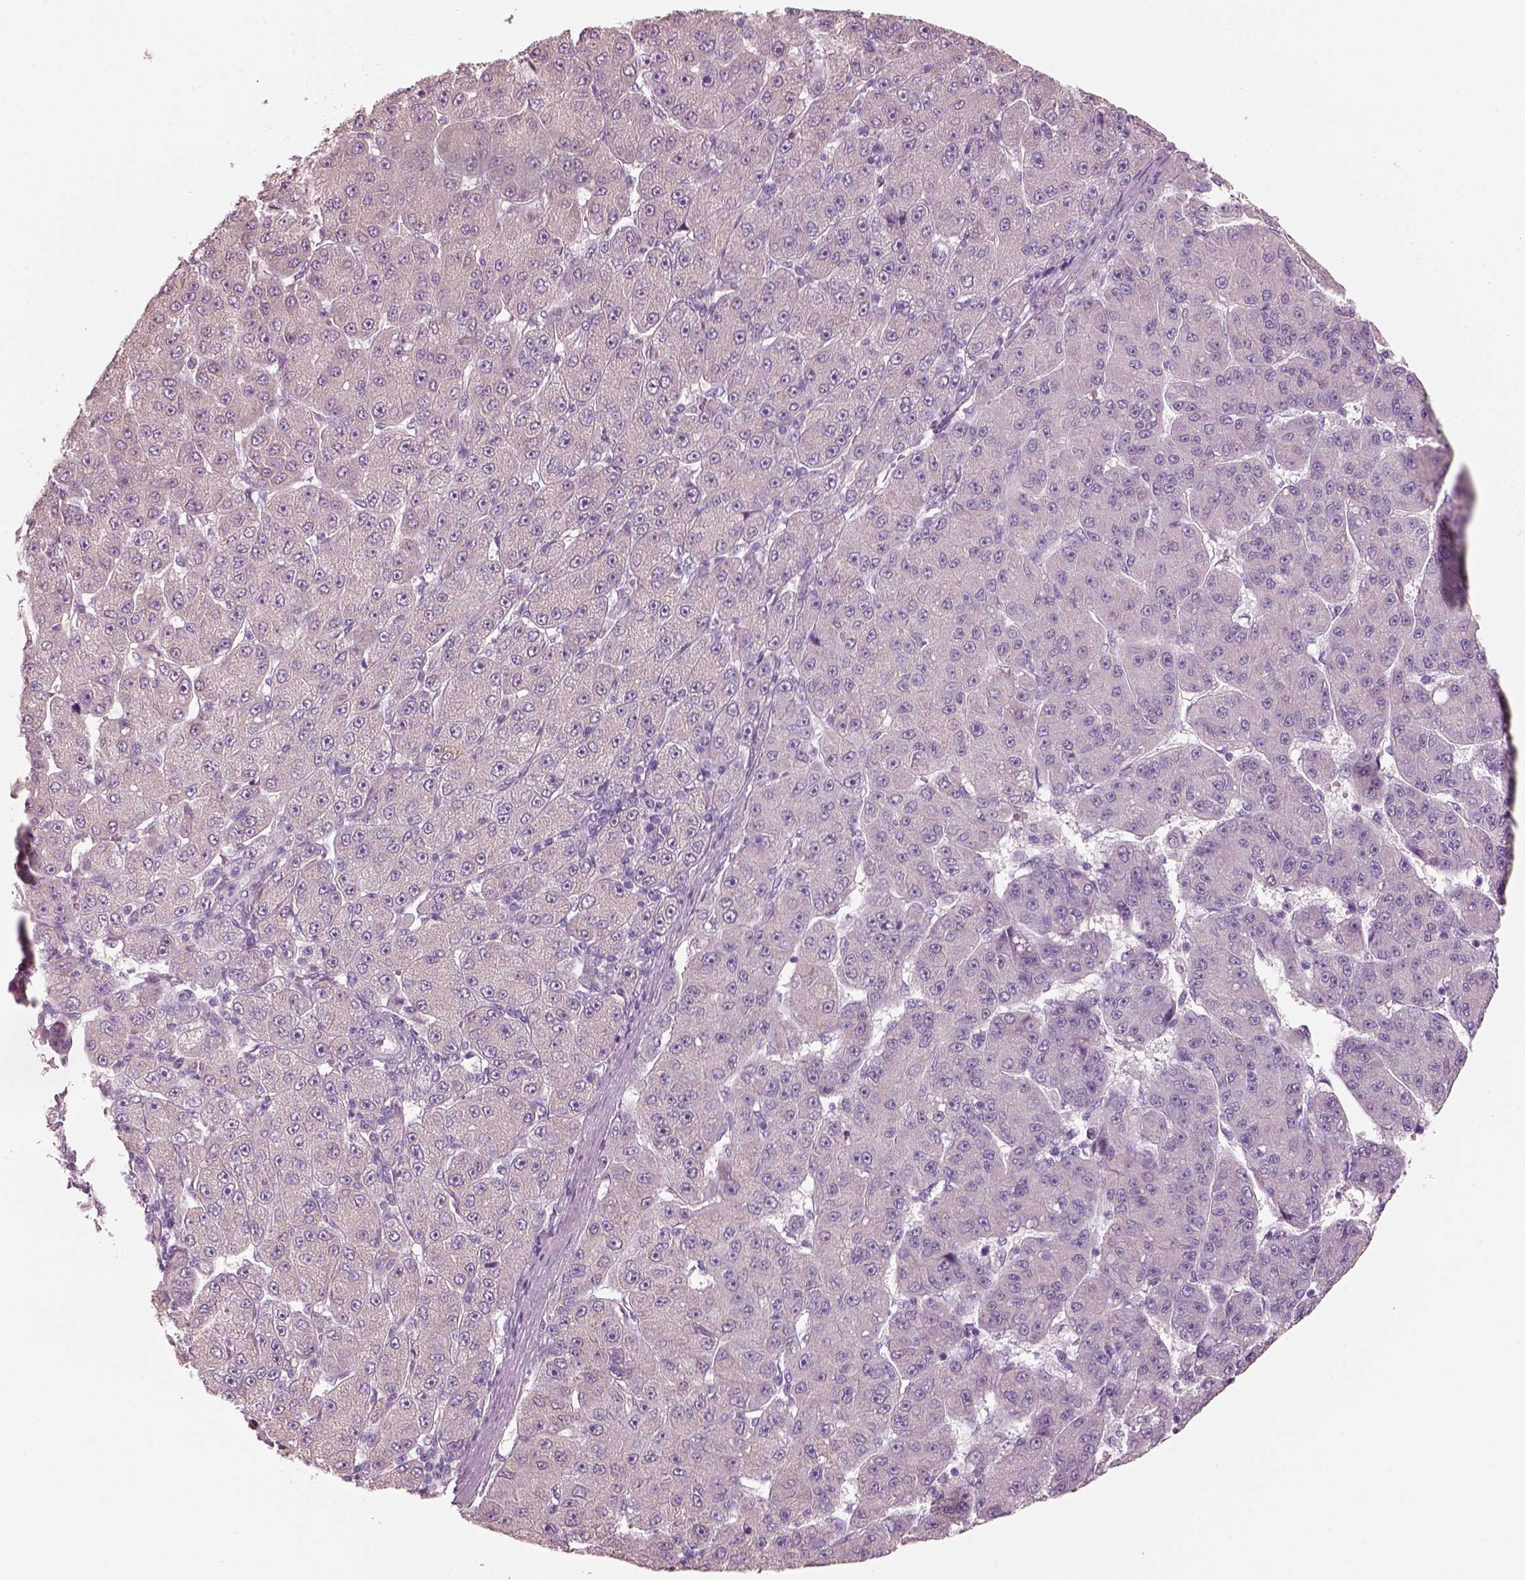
{"staining": {"intensity": "negative", "quantity": "none", "location": "none"}, "tissue": "liver cancer", "cell_type": "Tumor cells", "image_type": "cancer", "snomed": [{"axis": "morphology", "description": "Carcinoma, Hepatocellular, NOS"}, {"axis": "topography", "description": "Liver"}], "caption": "High magnification brightfield microscopy of liver cancer (hepatocellular carcinoma) stained with DAB (3,3'-diaminobenzidine) (brown) and counterstained with hematoxylin (blue): tumor cells show no significant positivity.", "gene": "PNOC", "patient": {"sex": "male", "age": 67}}